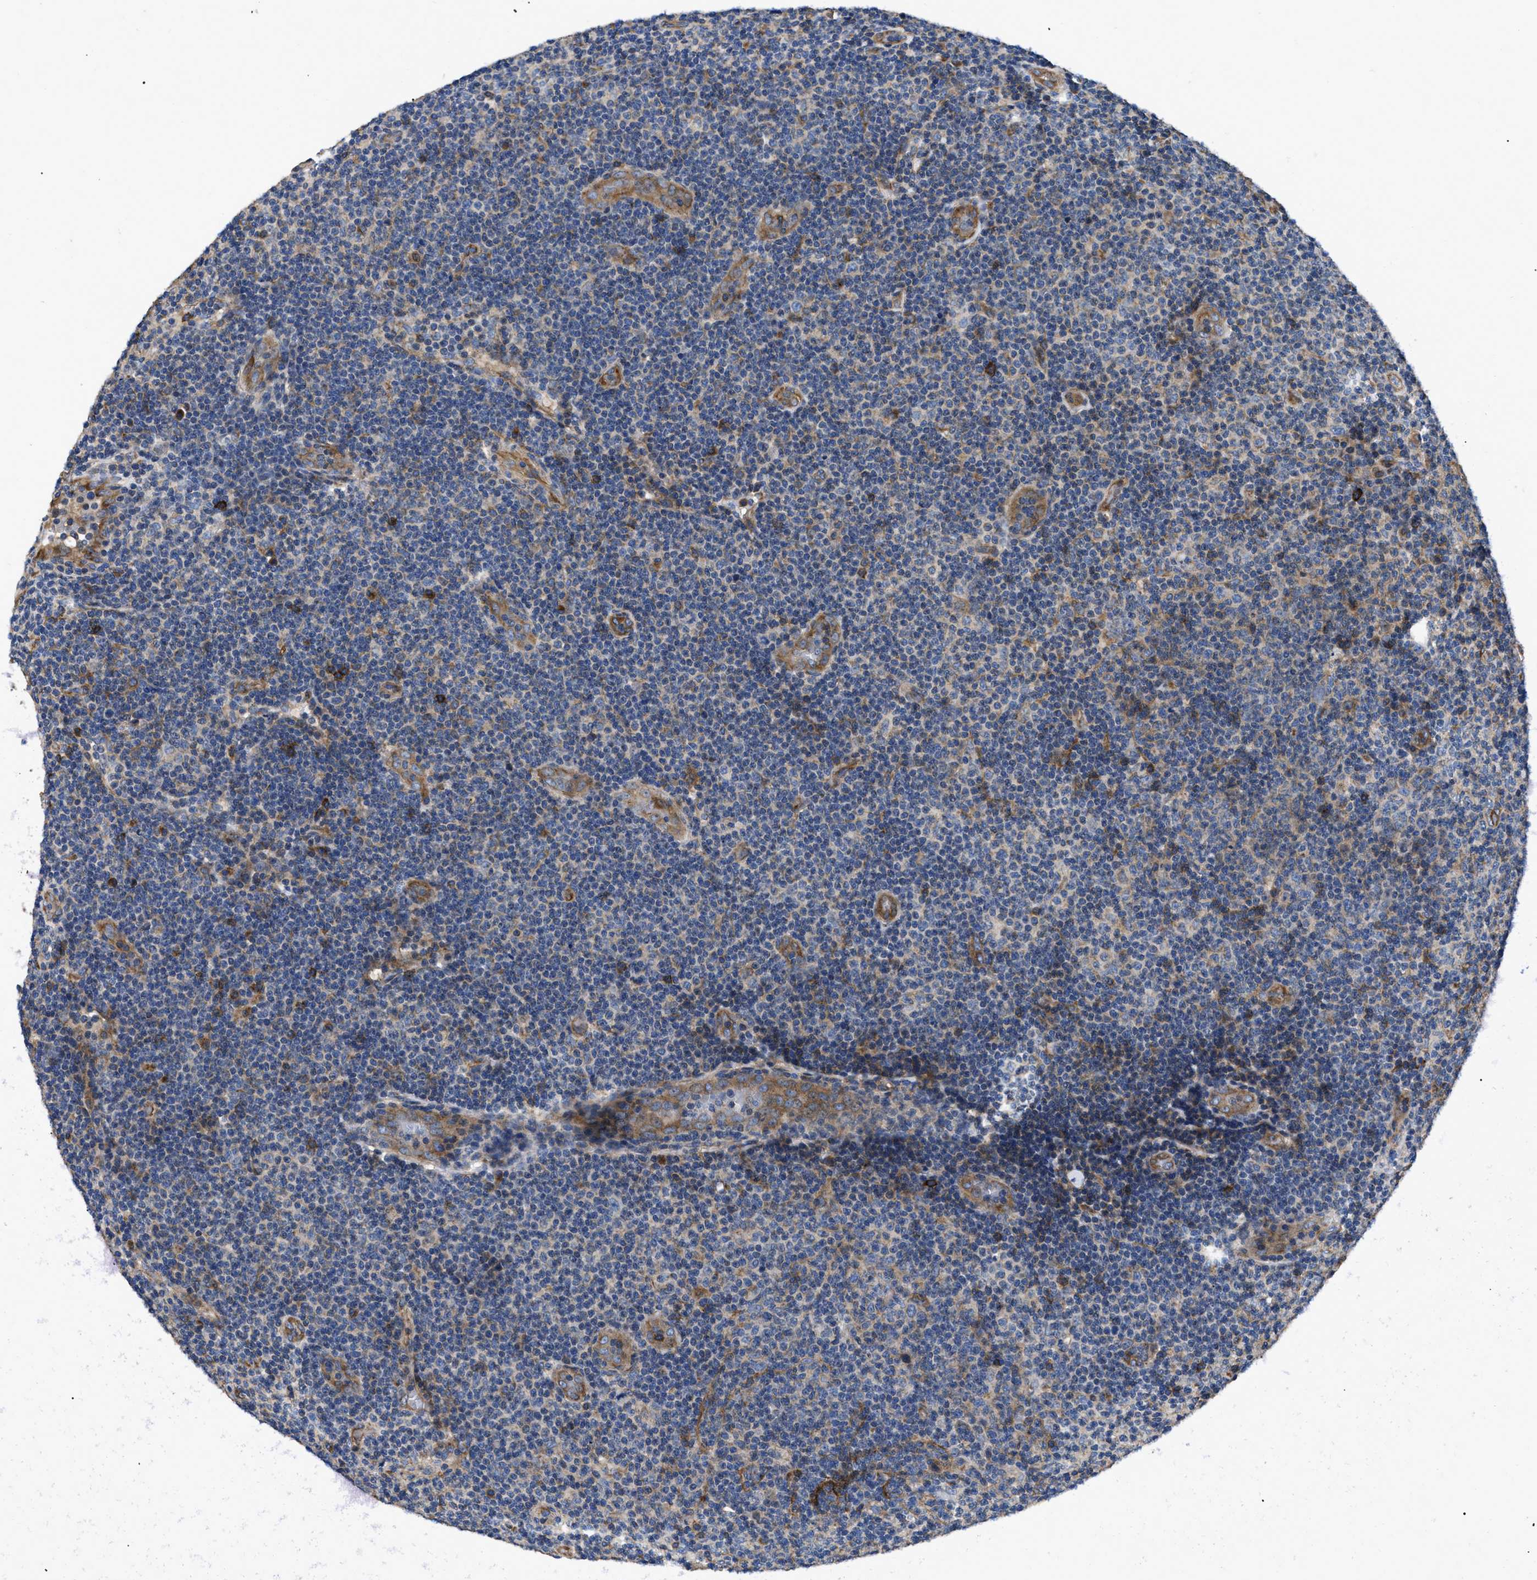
{"staining": {"intensity": "negative", "quantity": "none", "location": "none"}, "tissue": "lymphoma", "cell_type": "Tumor cells", "image_type": "cancer", "snomed": [{"axis": "morphology", "description": "Malignant lymphoma, non-Hodgkin's type, Low grade"}, {"axis": "topography", "description": "Lymph node"}], "caption": "The immunohistochemistry histopathology image has no significant expression in tumor cells of malignant lymphoma, non-Hodgkin's type (low-grade) tissue.", "gene": "NT5E", "patient": {"sex": "male", "age": 83}}